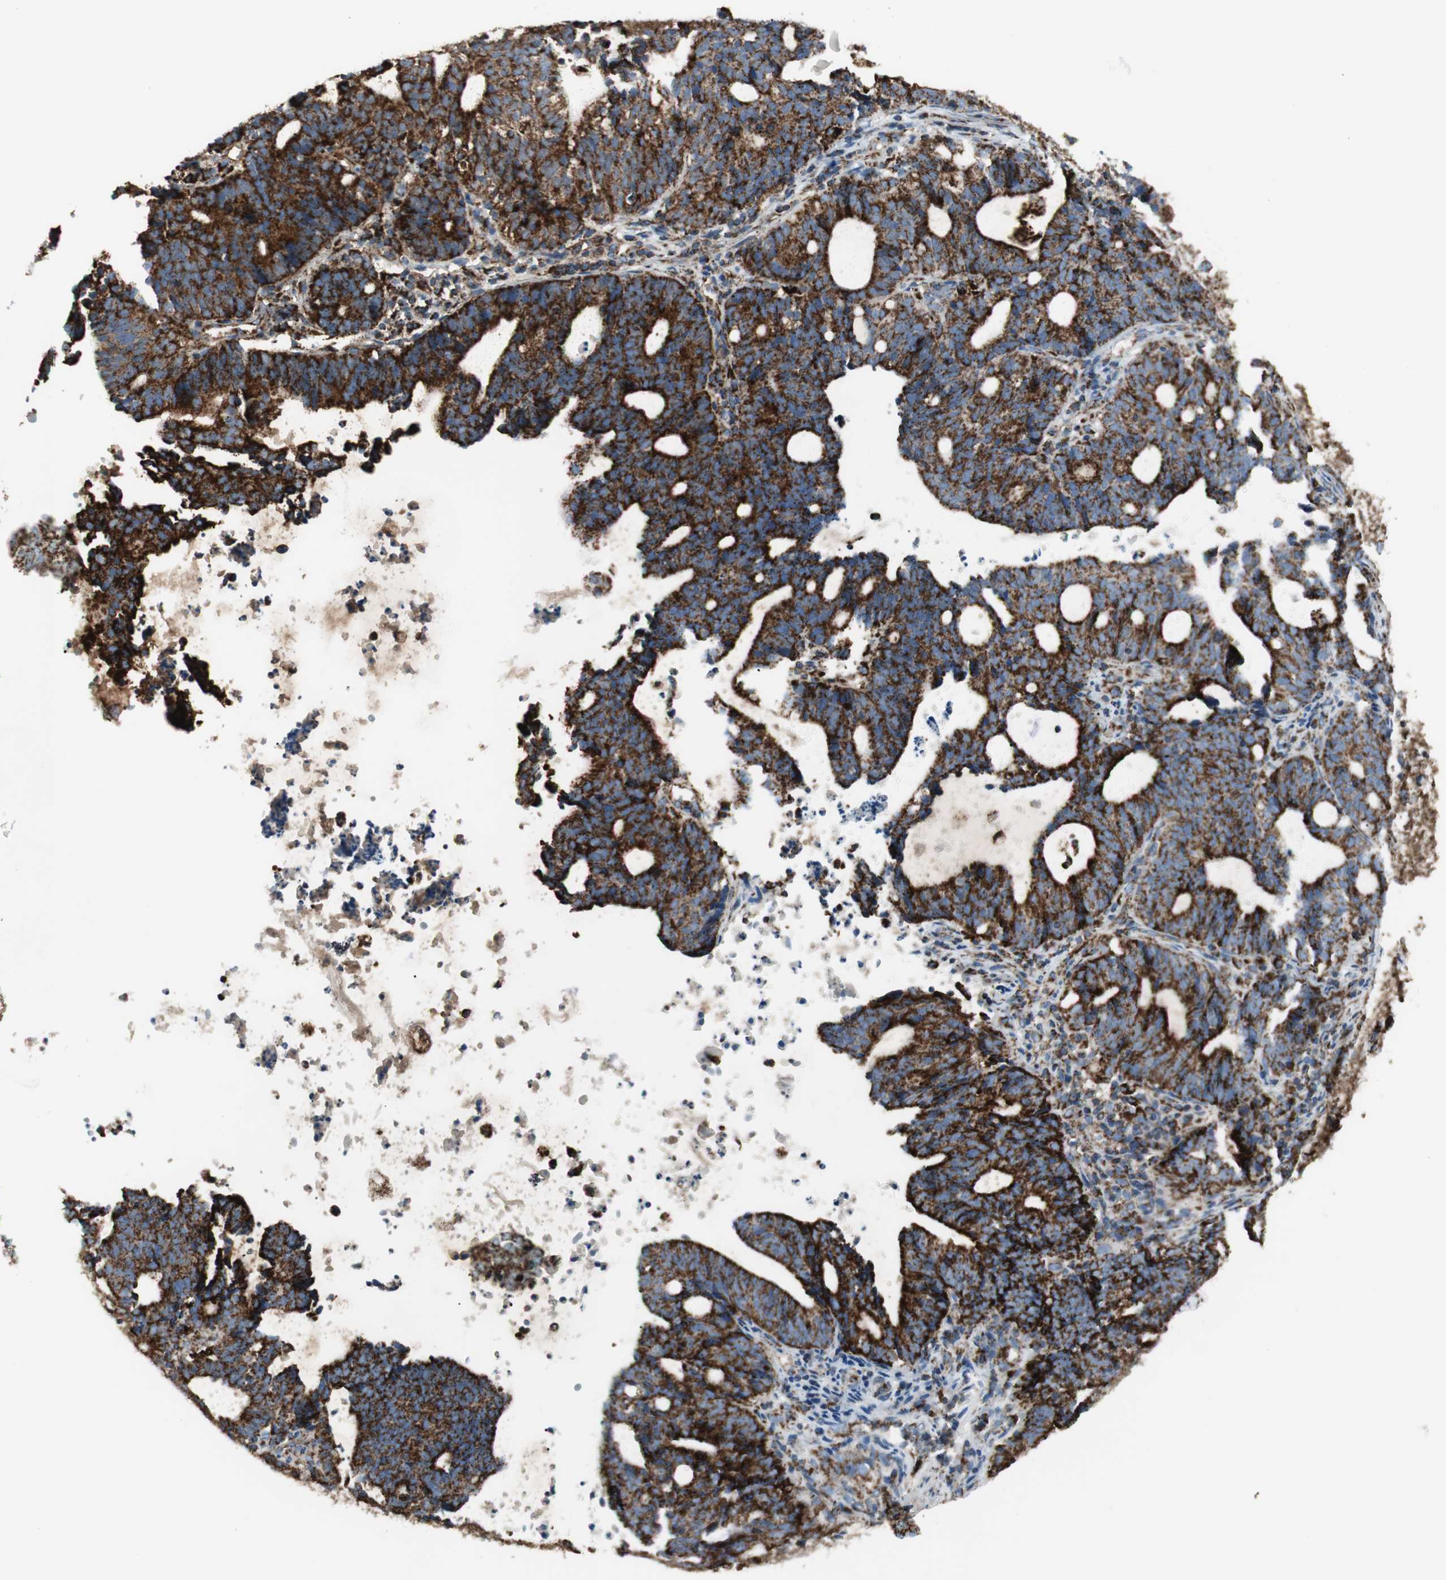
{"staining": {"intensity": "strong", "quantity": ">75%", "location": "cytoplasmic/membranous"}, "tissue": "endometrial cancer", "cell_type": "Tumor cells", "image_type": "cancer", "snomed": [{"axis": "morphology", "description": "Adenocarcinoma, NOS"}, {"axis": "topography", "description": "Uterus"}], "caption": "Adenocarcinoma (endometrial) tissue exhibits strong cytoplasmic/membranous positivity in approximately >75% of tumor cells", "gene": "ME2", "patient": {"sex": "female", "age": 83}}